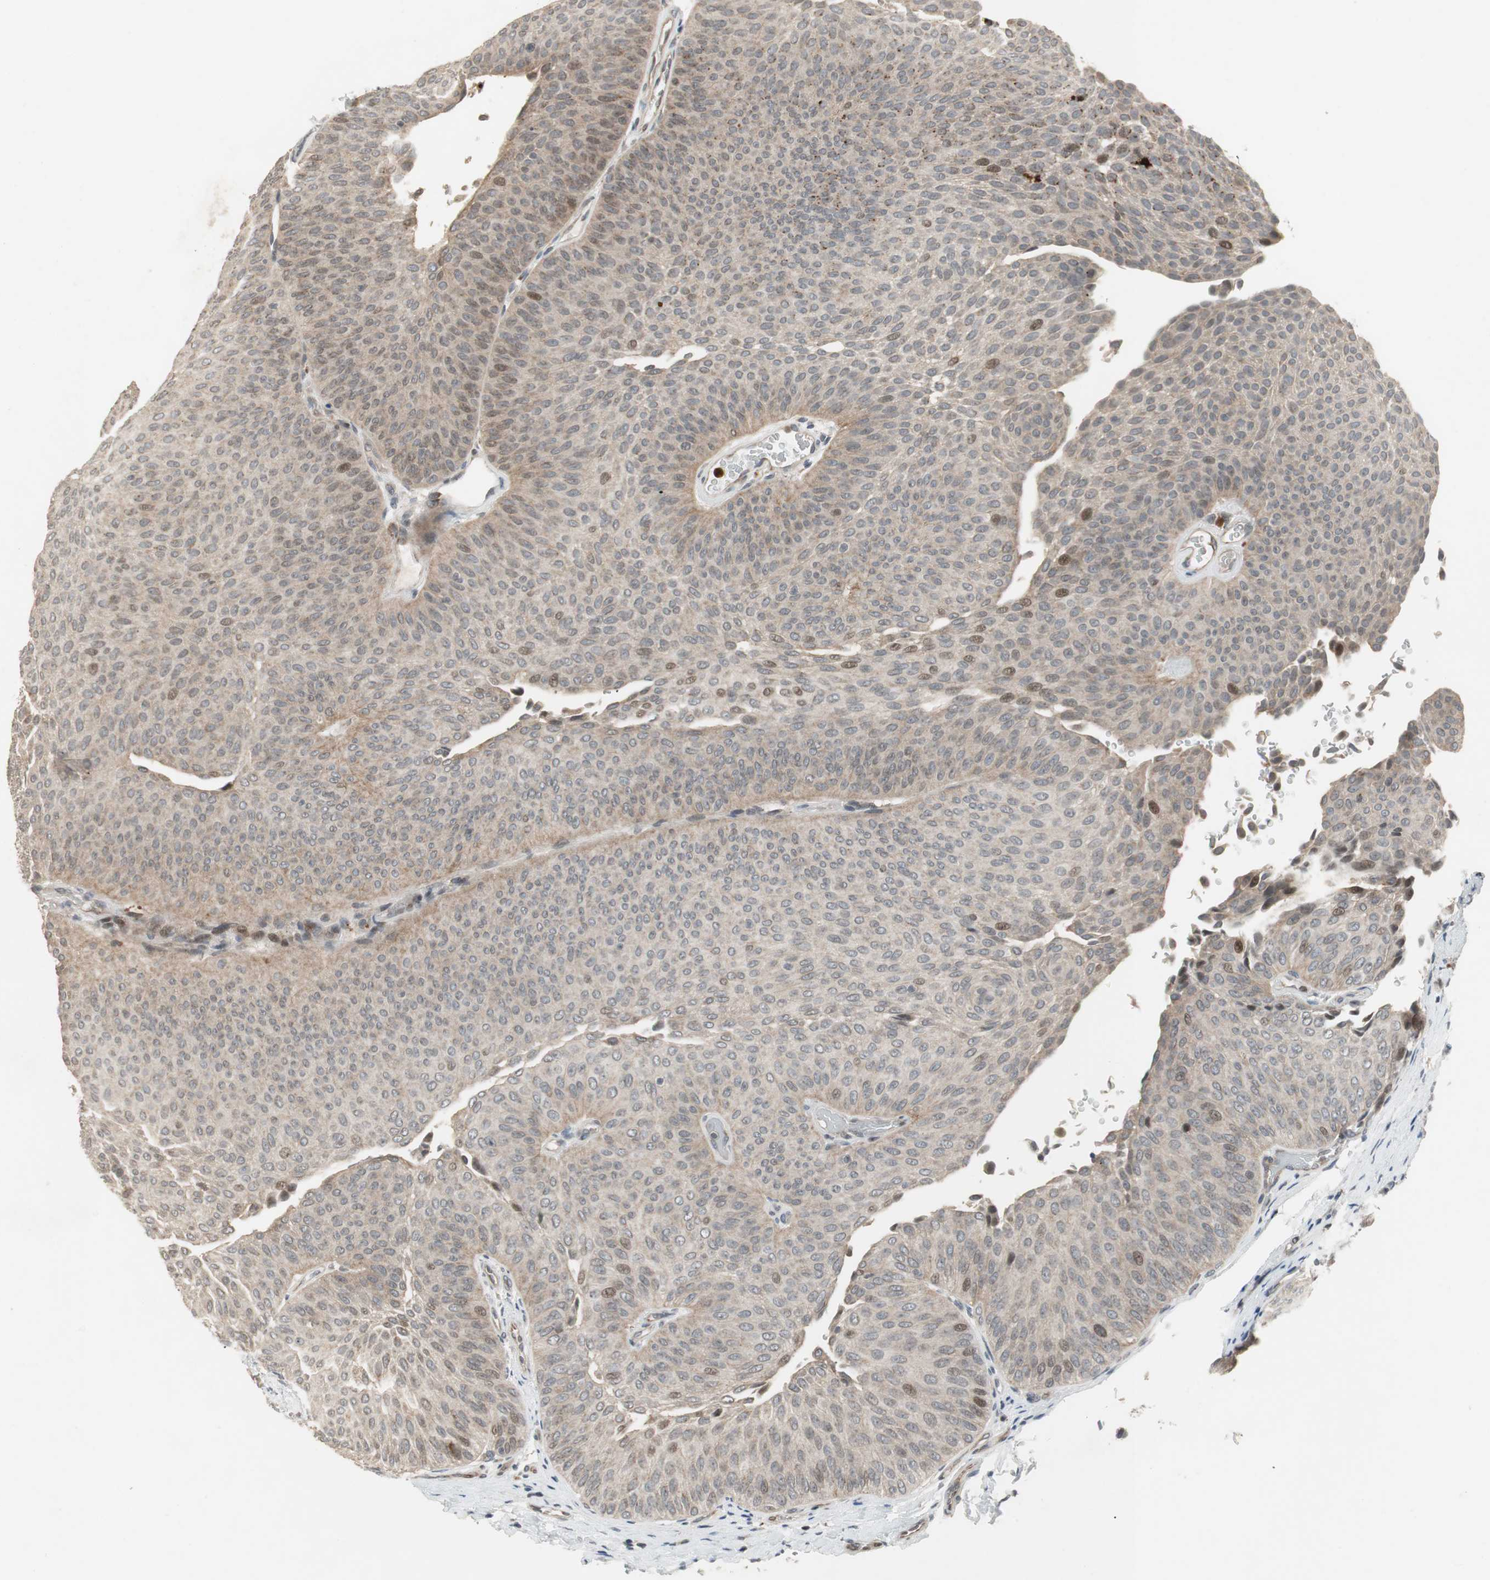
{"staining": {"intensity": "moderate", "quantity": "<25%", "location": "nuclear"}, "tissue": "urothelial cancer", "cell_type": "Tumor cells", "image_type": "cancer", "snomed": [{"axis": "morphology", "description": "Urothelial carcinoma, Low grade"}, {"axis": "topography", "description": "Urinary bladder"}], "caption": "Immunohistochemical staining of human low-grade urothelial carcinoma shows low levels of moderate nuclear protein positivity in approximately <25% of tumor cells. The staining was performed using DAB to visualize the protein expression in brown, while the nuclei were stained in blue with hematoxylin (Magnification: 20x).", "gene": "SNX4", "patient": {"sex": "female", "age": 60}}